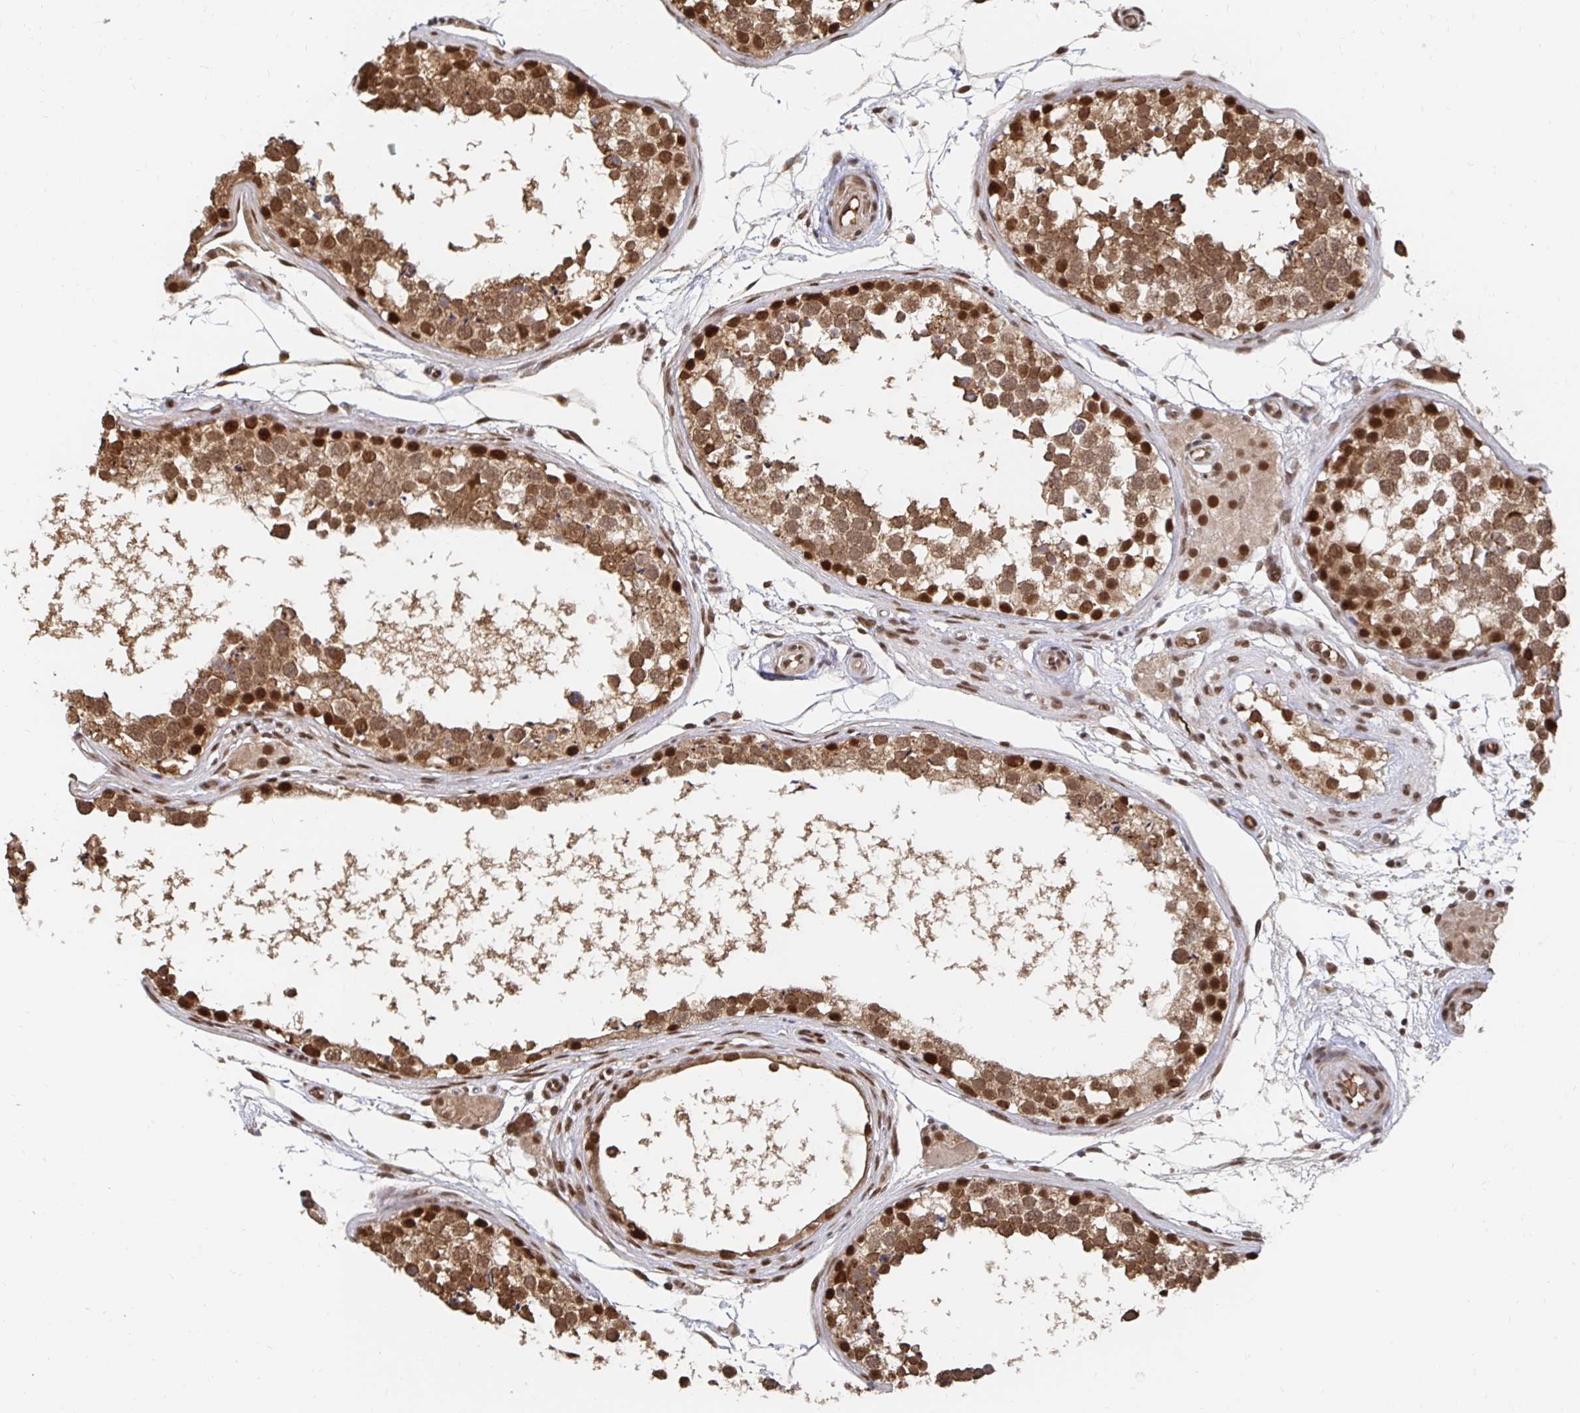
{"staining": {"intensity": "strong", "quantity": ">75%", "location": "cytoplasmic/membranous,nuclear"}, "tissue": "testis", "cell_type": "Cells in seminiferous ducts", "image_type": "normal", "snomed": [{"axis": "morphology", "description": "Normal tissue, NOS"}, {"axis": "morphology", "description": "Seminoma, NOS"}, {"axis": "topography", "description": "Testis"}], "caption": "Brown immunohistochemical staining in unremarkable testis exhibits strong cytoplasmic/membranous,nuclear expression in about >75% of cells in seminiferous ducts.", "gene": "GTF3C6", "patient": {"sex": "male", "age": 65}}